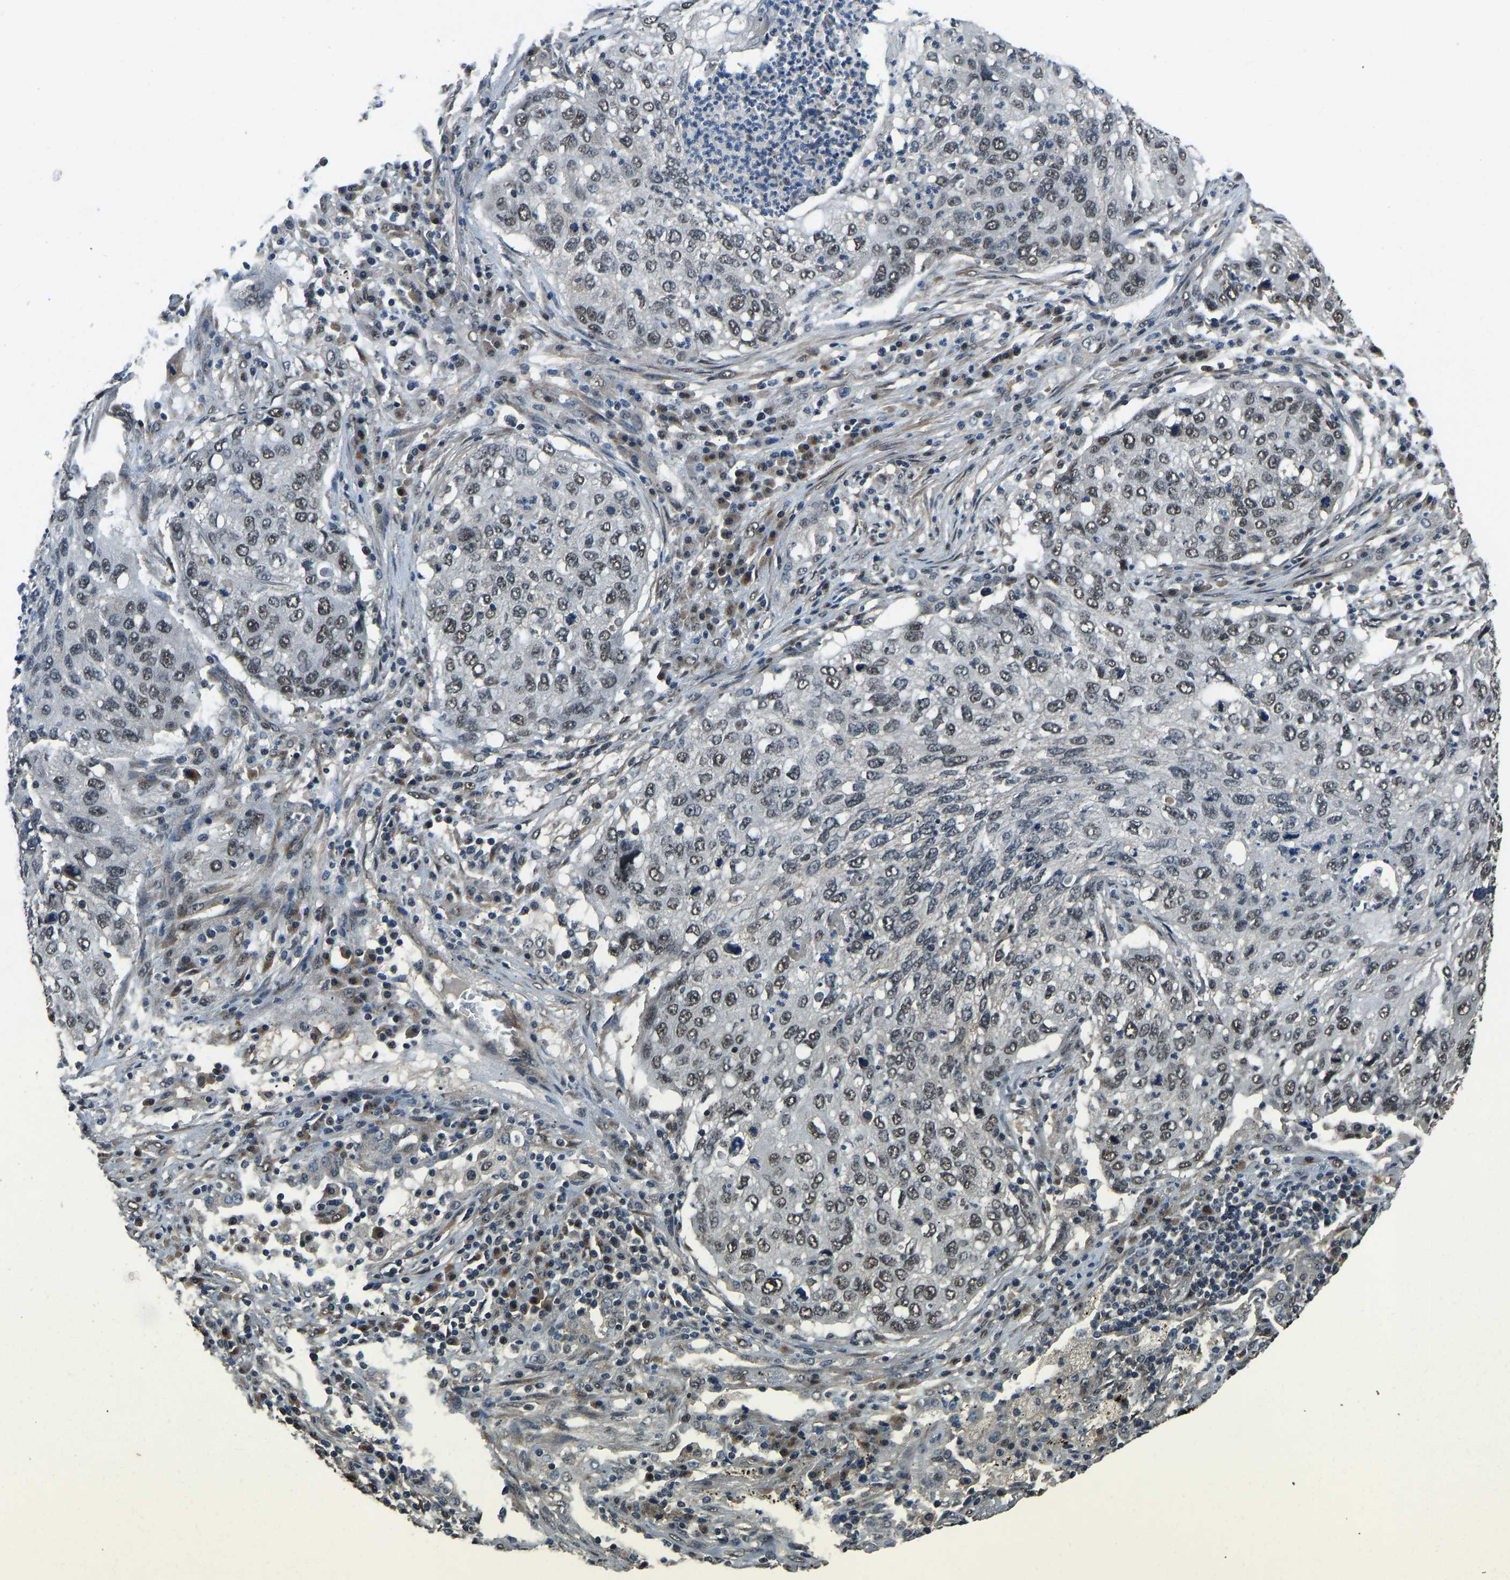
{"staining": {"intensity": "weak", "quantity": ">75%", "location": "nuclear"}, "tissue": "lung cancer", "cell_type": "Tumor cells", "image_type": "cancer", "snomed": [{"axis": "morphology", "description": "Squamous cell carcinoma, NOS"}, {"axis": "topography", "description": "Lung"}], "caption": "Protein staining of lung squamous cell carcinoma tissue reveals weak nuclear positivity in about >75% of tumor cells.", "gene": "TOX4", "patient": {"sex": "female", "age": 63}}